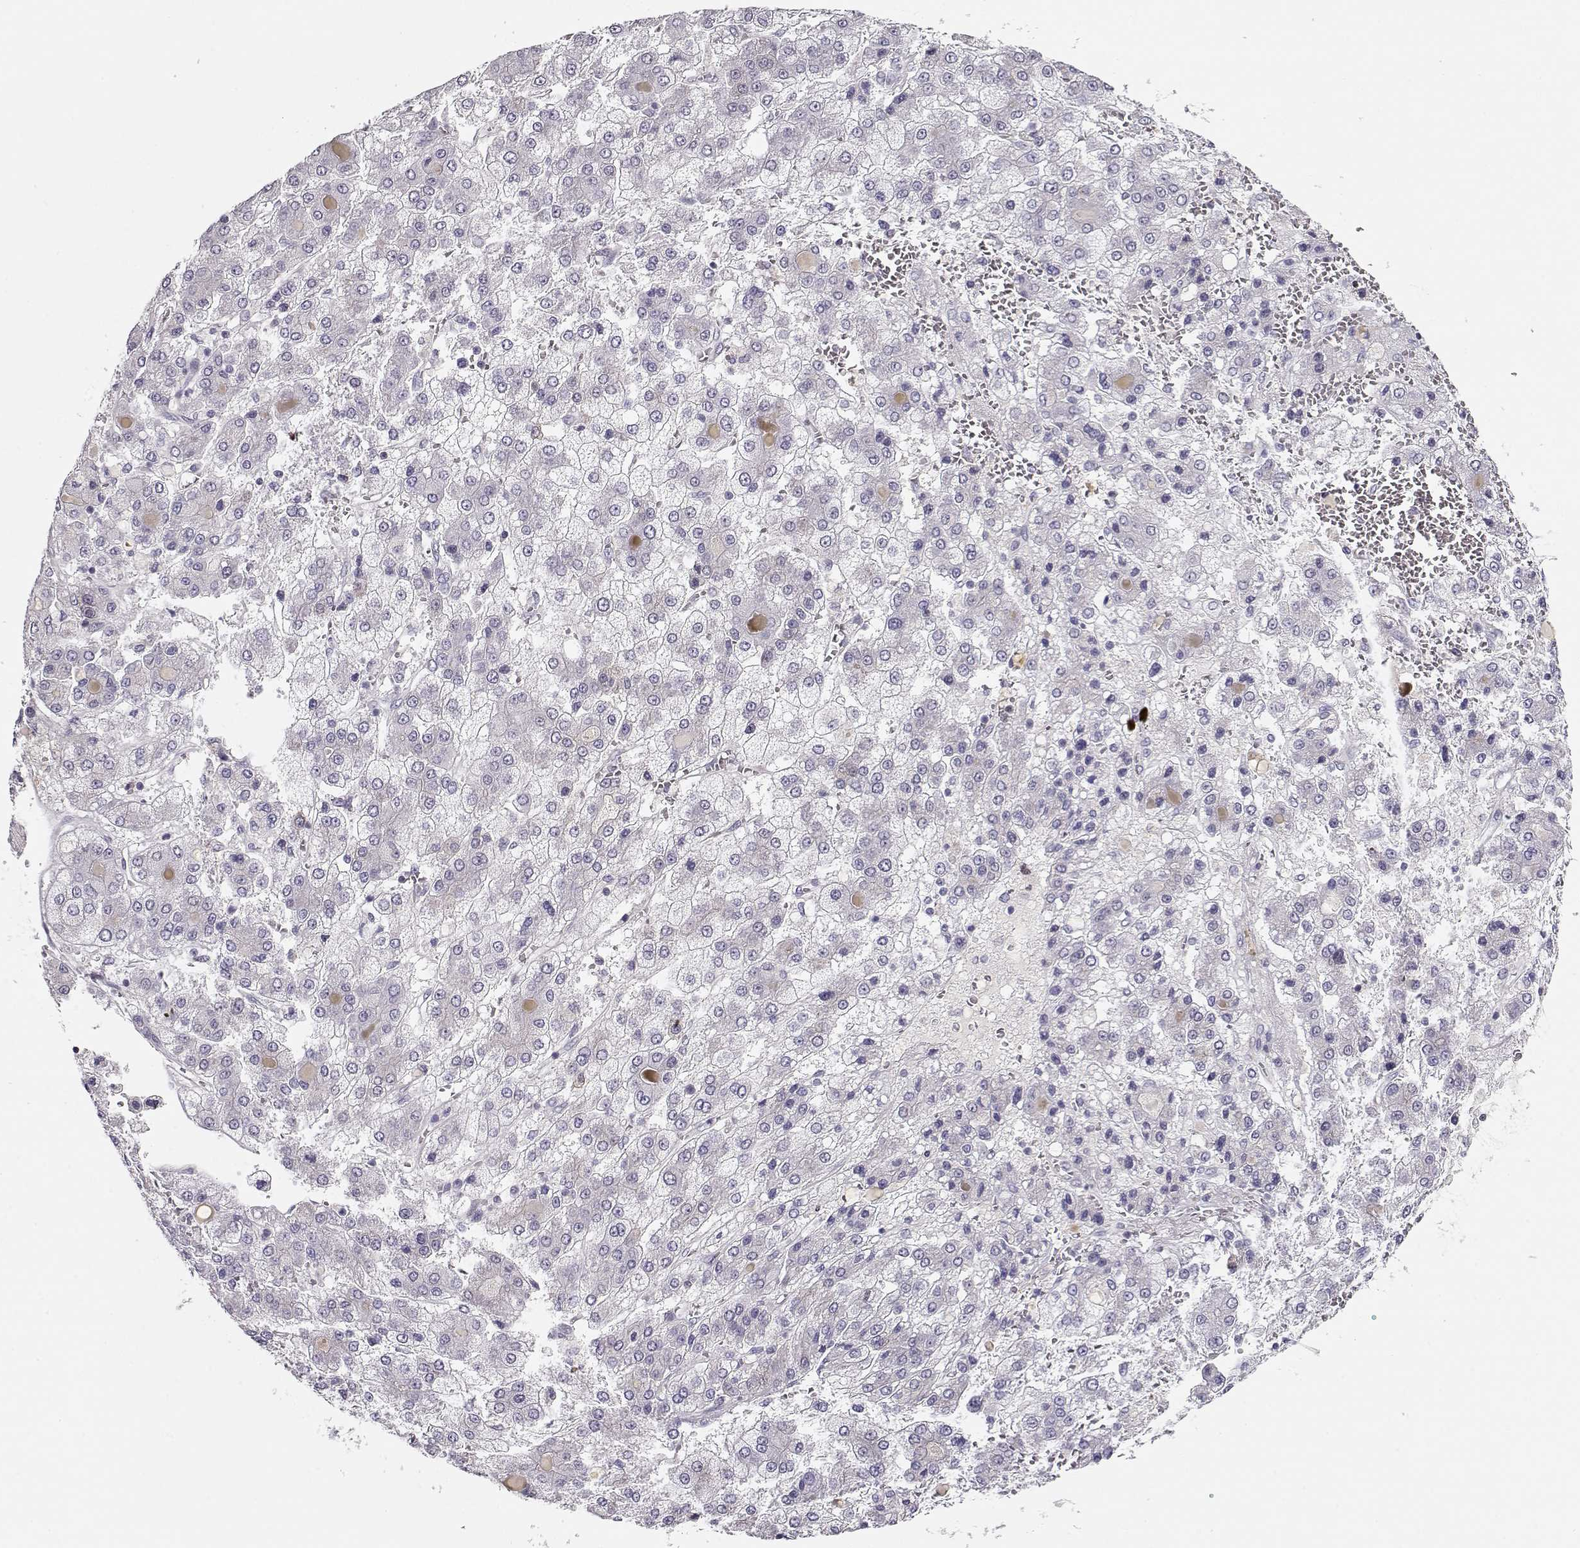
{"staining": {"intensity": "negative", "quantity": "none", "location": "none"}, "tissue": "liver cancer", "cell_type": "Tumor cells", "image_type": "cancer", "snomed": [{"axis": "morphology", "description": "Carcinoma, Hepatocellular, NOS"}, {"axis": "topography", "description": "Liver"}], "caption": "This histopathology image is of liver cancer stained with immunohistochemistry (IHC) to label a protein in brown with the nuclei are counter-stained blue. There is no staining in tumor cells. The staining is performed using DAB brown chromogen with nuclei counter-stained in using hematoxylin.", "gene": "CRX", "patient": {"sex": "male", "age": 73}}